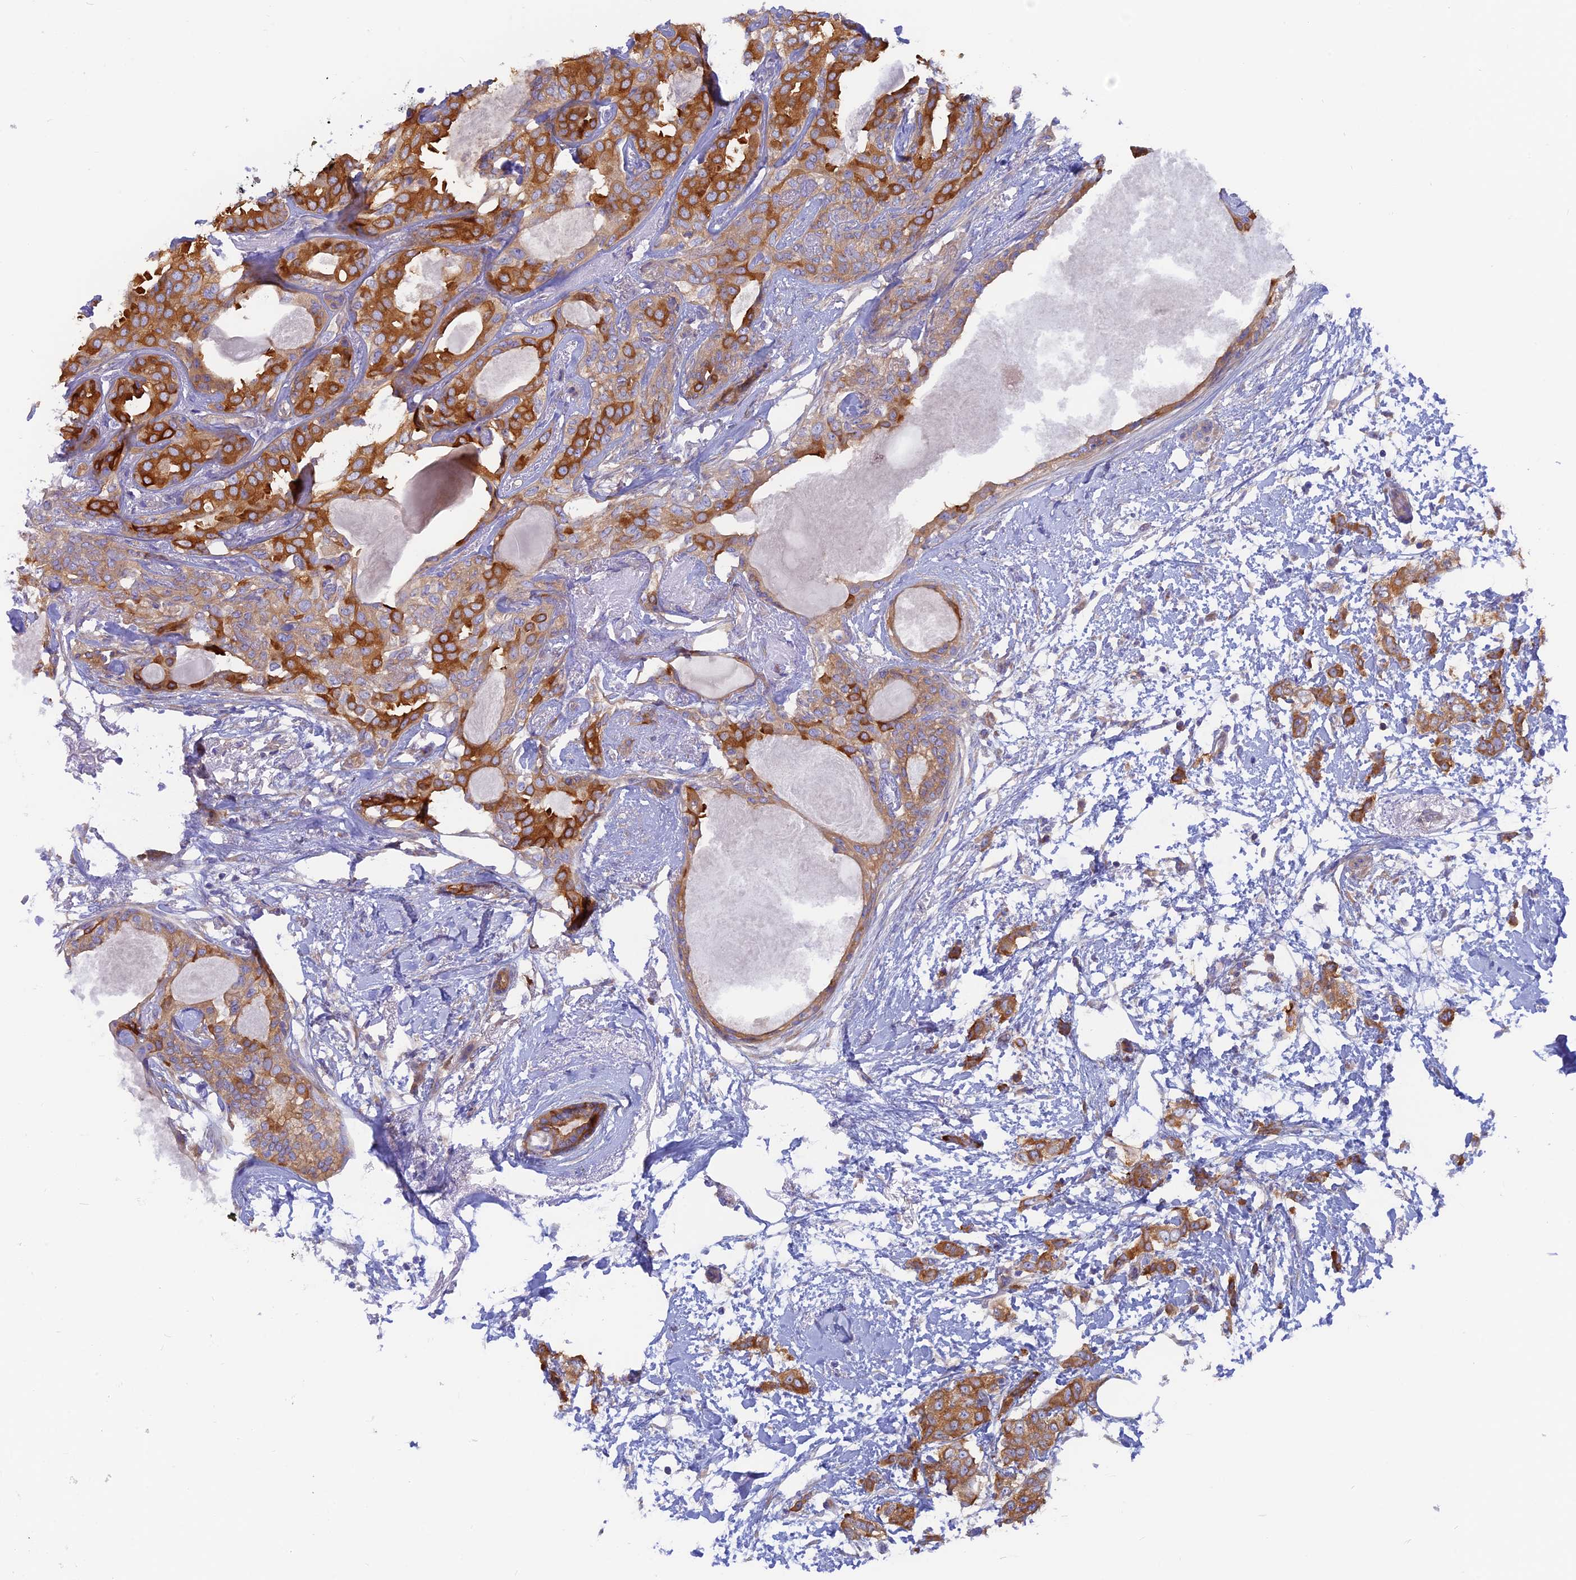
{"staining": {"intensity": "moderate", "quantity": ">75%", "location": "cytoplasmic/membranous"}, "tissue": "breast cancer", "cell_type": "Tumor cells", "image_type": "cancer", "snomed": [{"axis": "morphology", "description": "Duct carcinoma"}, {"axis": "topography", "description": "Breast"}], "caption": "Protein staining by immunohistochemistry (IHC) exhibits moderate cytoplasmic/membranous staining in approximately >75% of tumor cells in breast cancer (invasive ductal carcinoma).", "gene": "LZTFL1", "patient": {"sex": "female", "age": 72}}